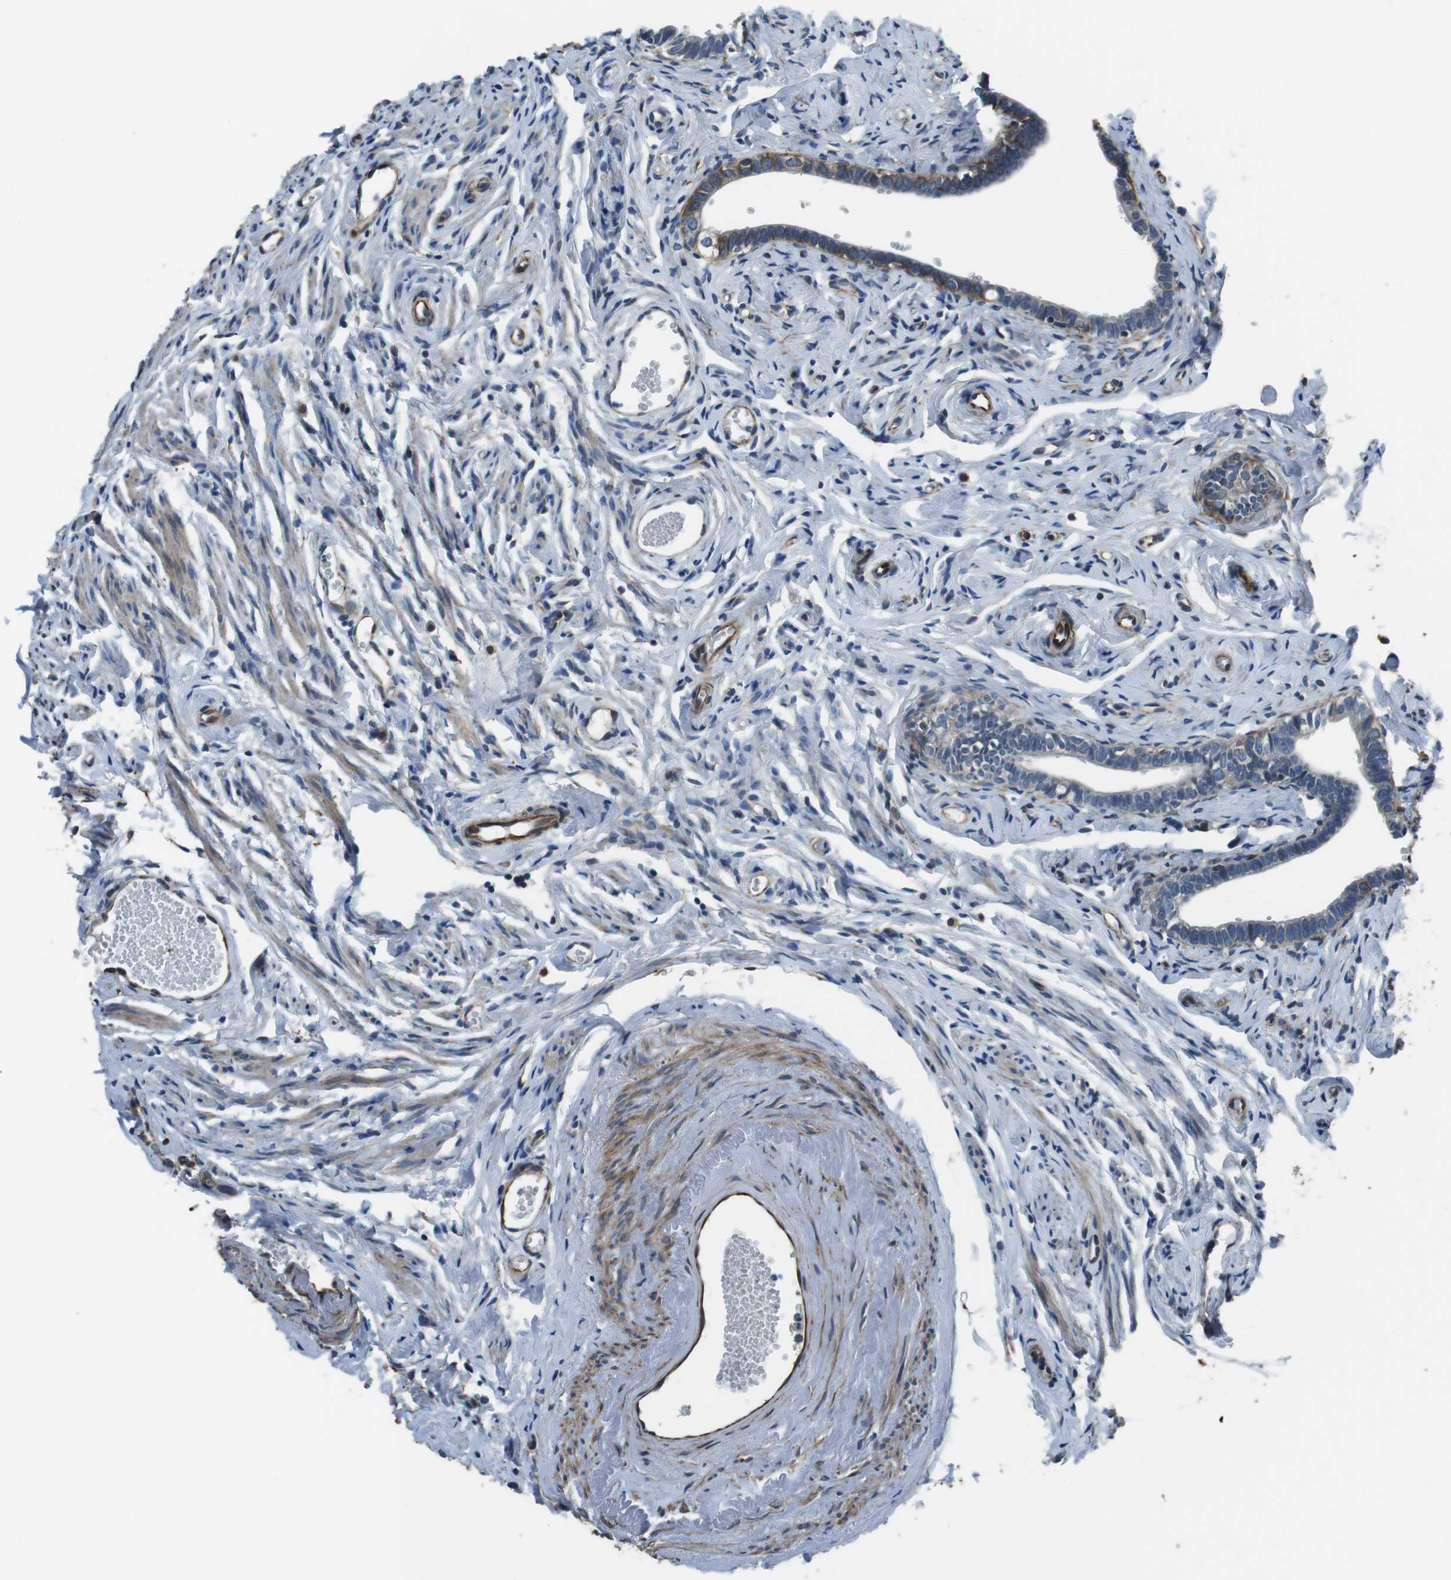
{"staining": {"intensity": "moderate", "quantity": "25%-75%", "location": "cytoplasmic/membranous"}, "tissue": "fallopian tube", "cell_type": "Glandular cells", "image_type": "normal", "snomed": [{"axis": "morphology", "description": "Normal tissue, NOS"}, {"axis": "topography", "description": "Fallopian tube"}], "caption": "This is a photomicrograph of IHC staining of normal fallopian tube, which shows moderate positivity in the cytoplasmic/membranous of glandular cells.", "gene": "LRRC49", "patient": {"sex": "female", "age": 71}}